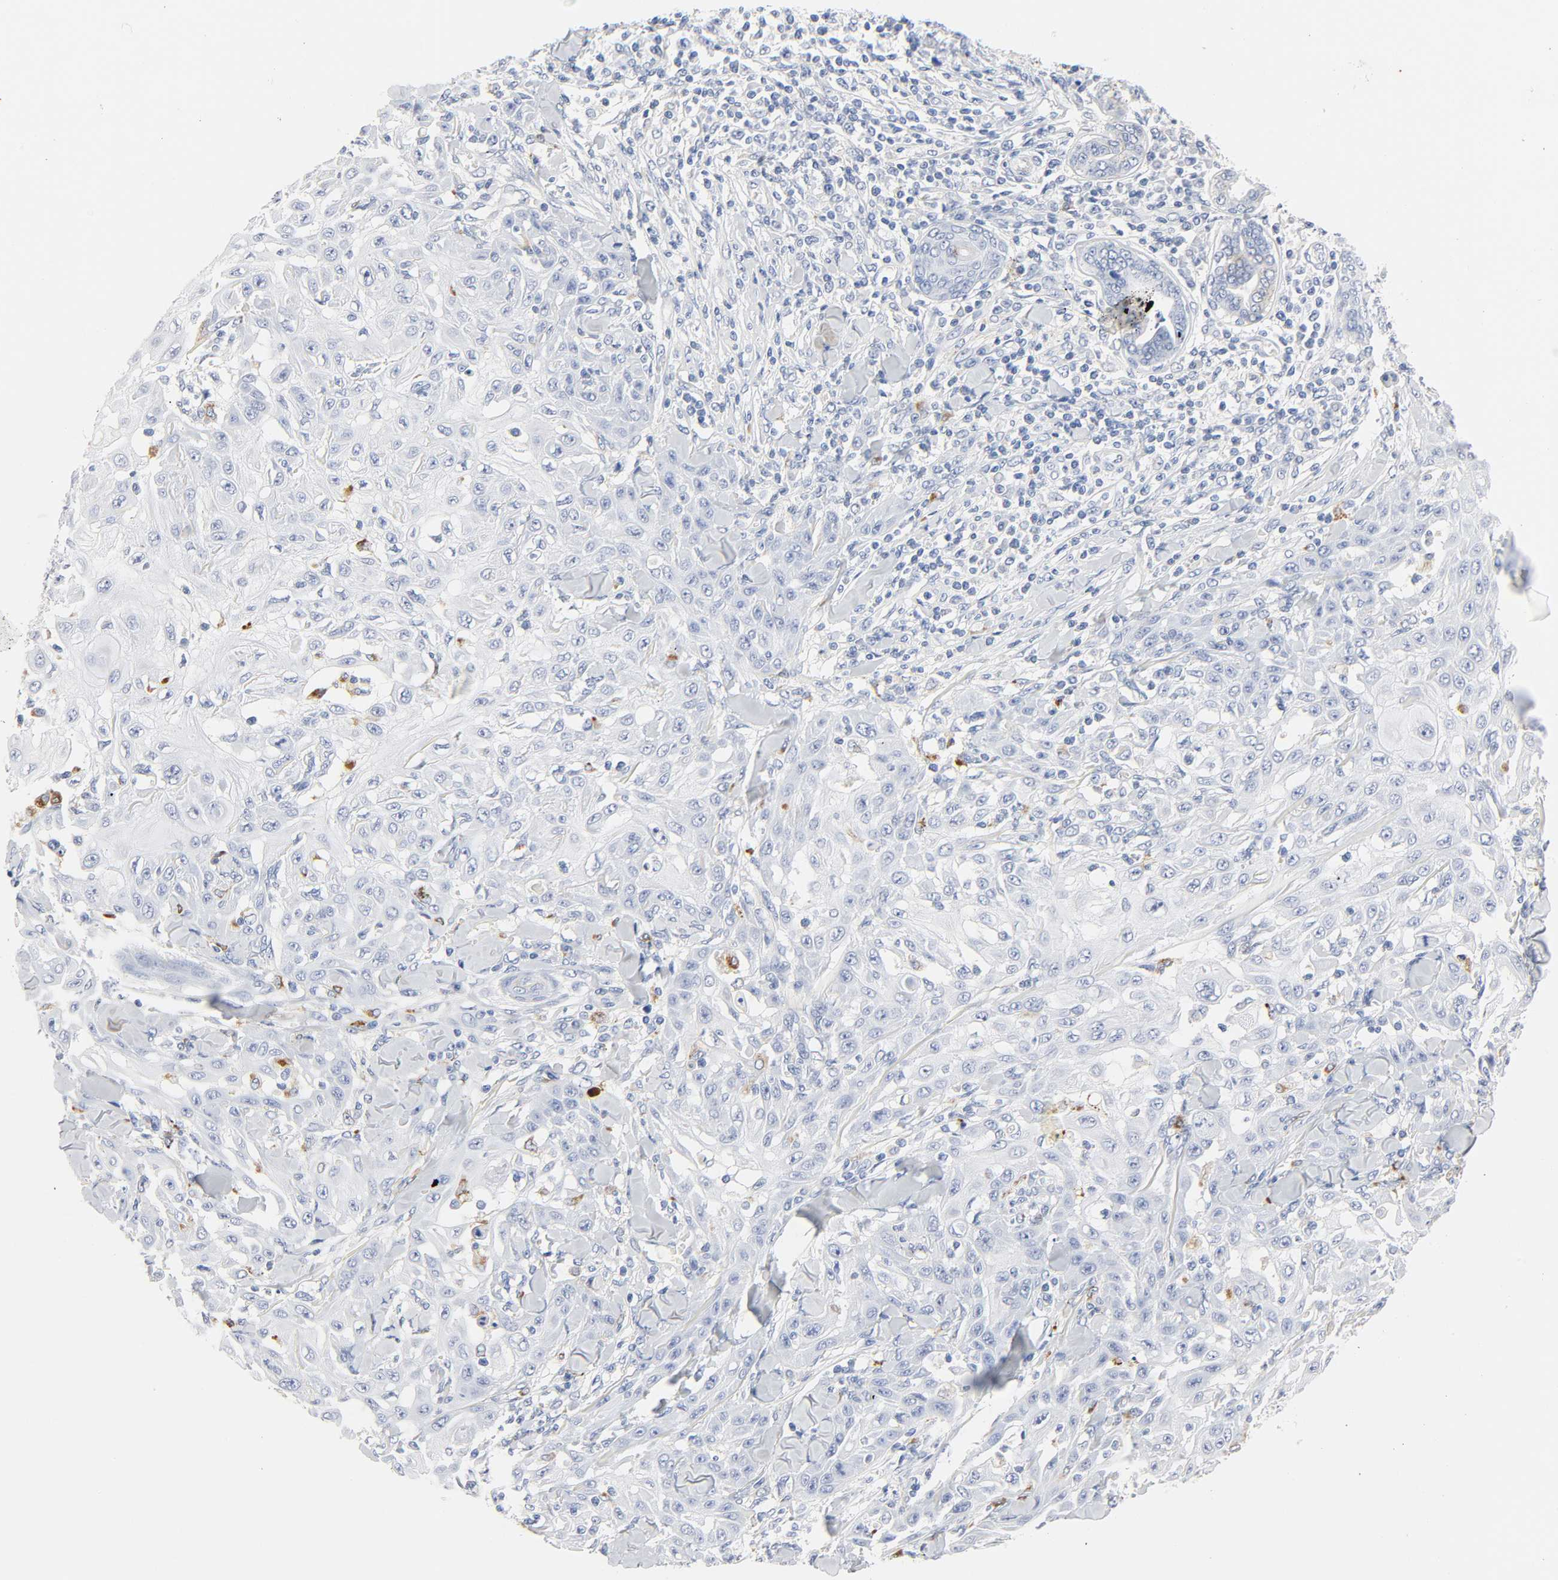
{"staining": {"intensity": "negative", "quantity": "none", "location": "none"}, "tissue": "skin cancer", "cell_type": "Tumor cells", "image_type": "cancer", "snomed": [{"axis": "morphology", "description": "Squamous cell carcinoma, NOS"}, {"axis": "topography", "description": "Skin"}], "caption": "IHC of human squamous cell carcinoma (skin) exhibits no expression in tumor cells. The staining was performed using DAB to visualize the protein expression in brown, while the nuclei were stained in blue with hematoxylin (Magnification: 20x).", "gene": "PLP1", "patient": {"sex": "male", "age": 24}}